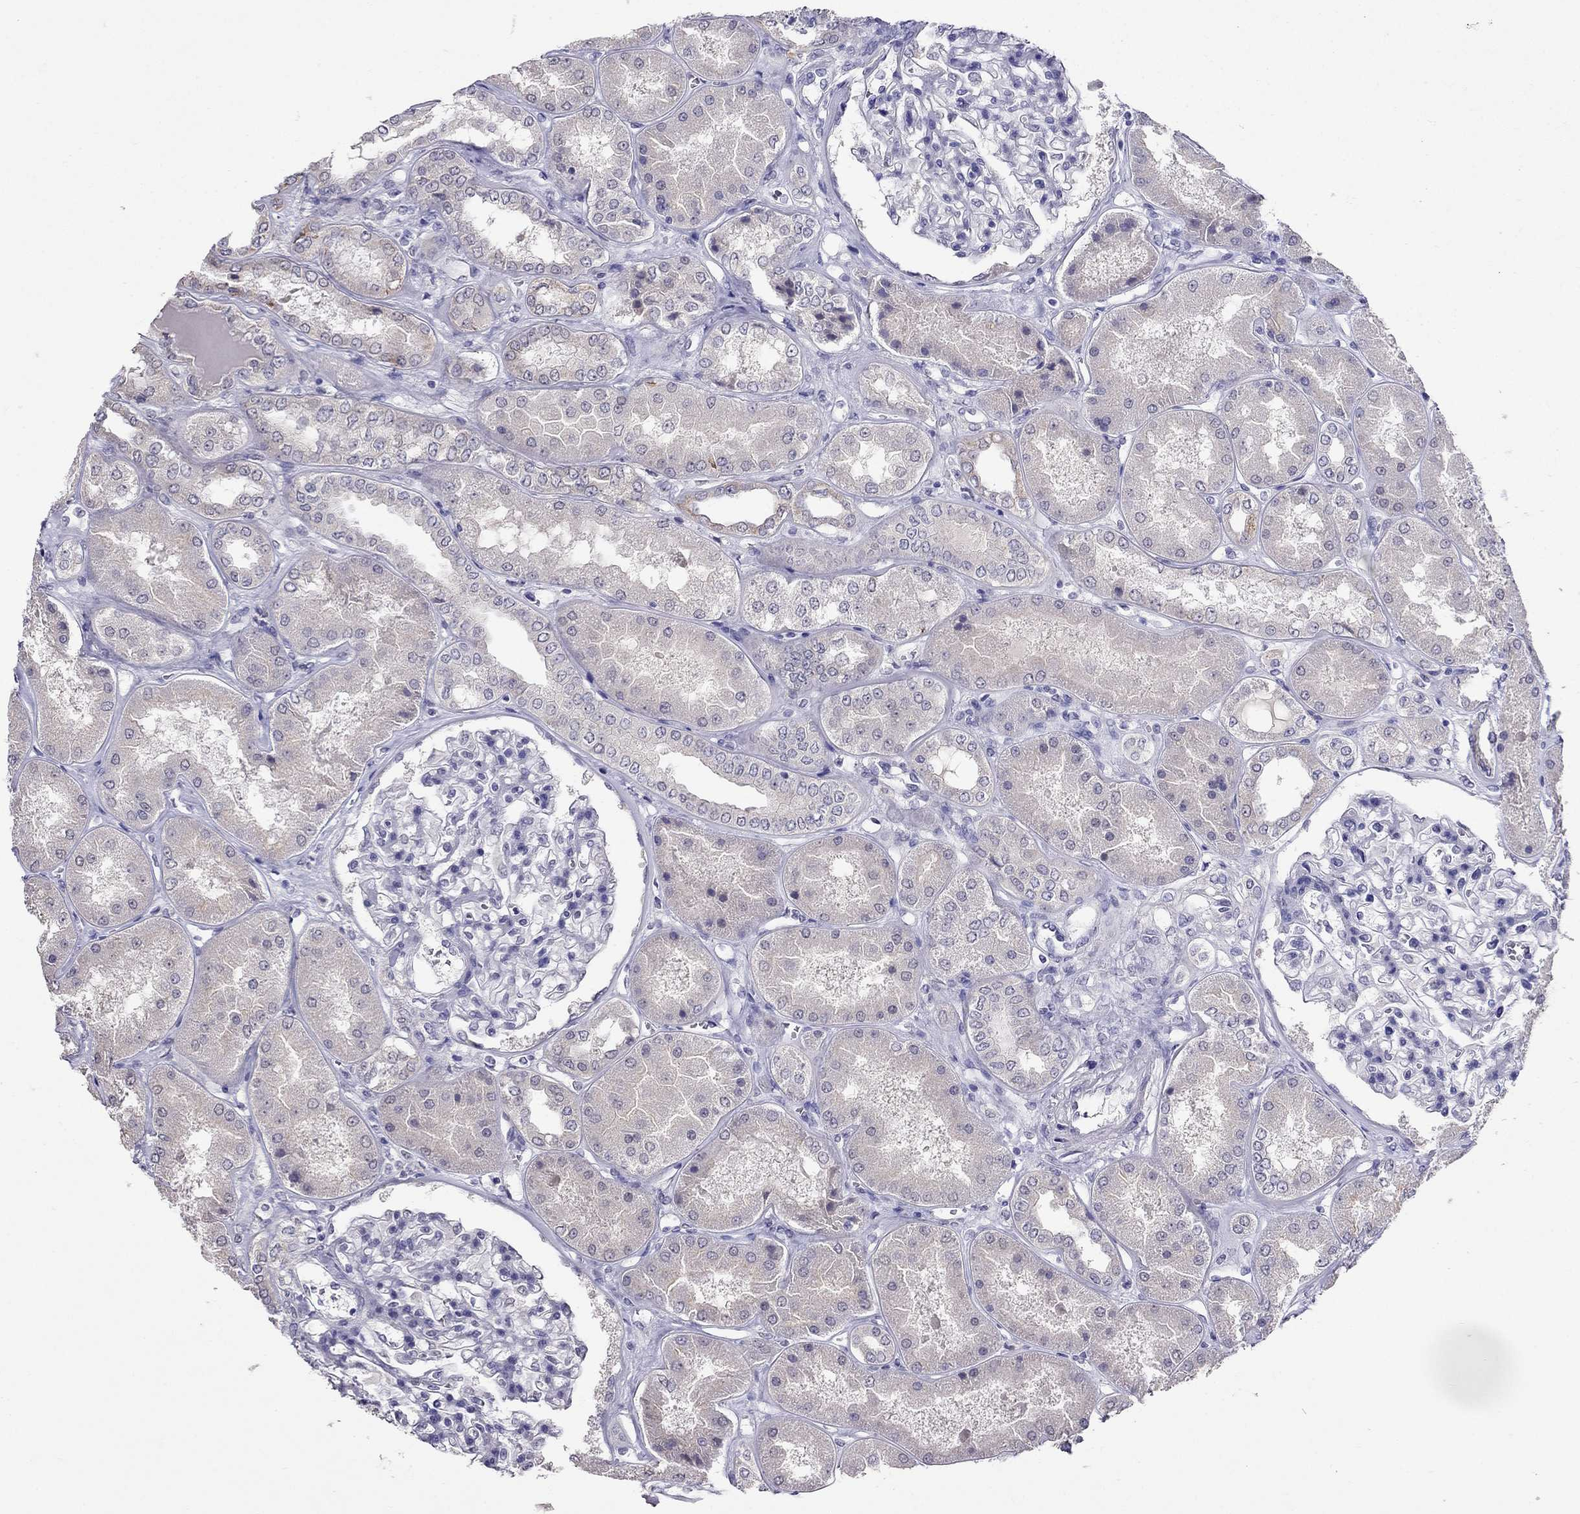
{"staining": {"intensity": "negative", "quantity": "none", "location": "none"}, "tissue": "kidney", "cell_type": "Cells in glomeruli", "image_type": "normal", "snomed": [{"axis": "morphology", "description": "Normal tissue, NOS"}, {"axis": "topography", "description": "Kidney"}], "caption": "Immunohistochemistry micrograph of normal human kidney stained for a protein (brown), which exhibits no staining in cells in glomeruli.", "gene": "MYO3B", "patient": {"sex": "female", "age": 56}}